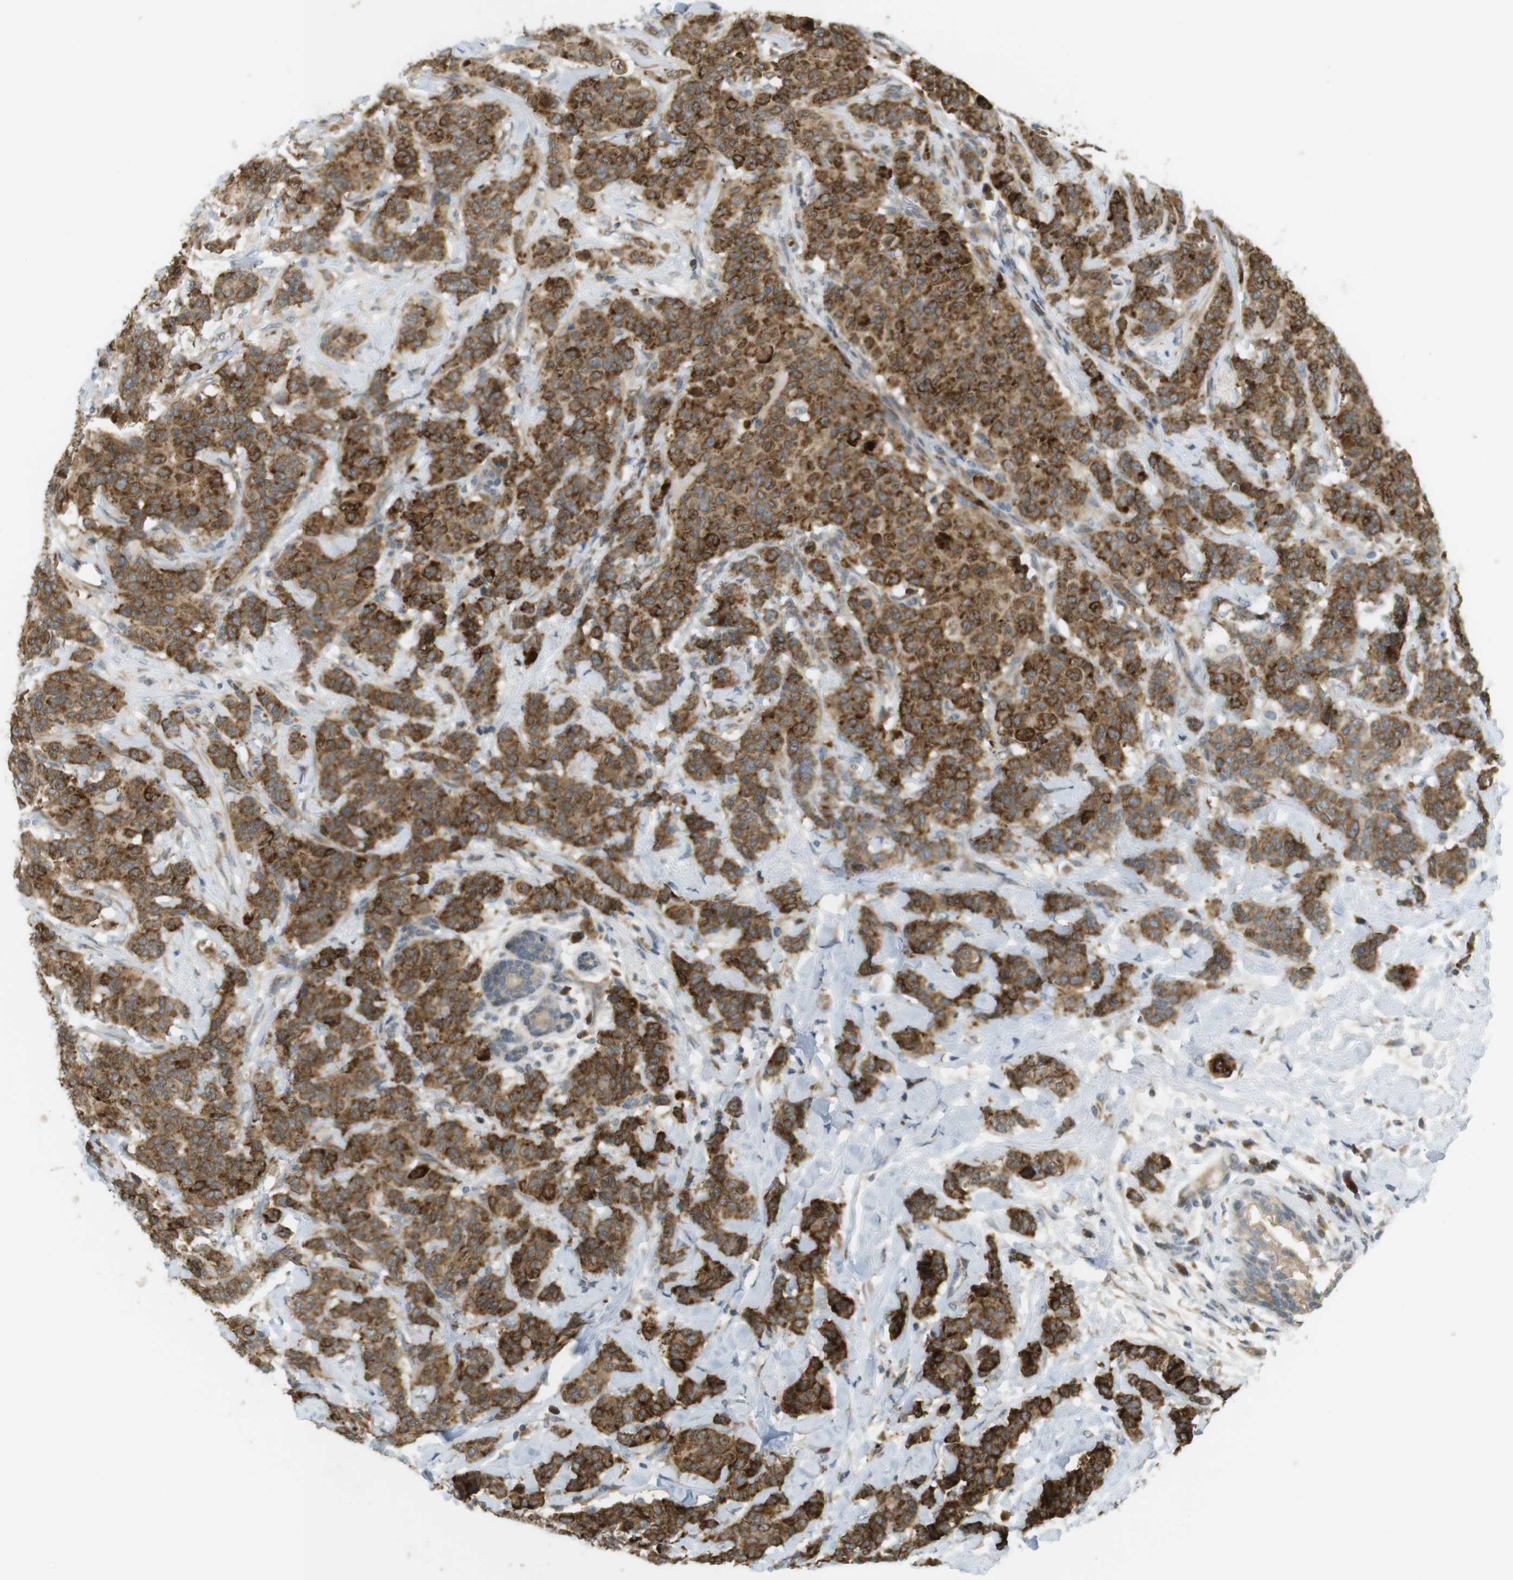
{"staining": {"intensity": "strong", "quantity": ">75%", "location": "cytoplasmic/membranous"}, "tissue": "breast cancer", "cell_type": "Tumor cells", "image_type": "cancer", "snomed": [{"axis": "morphology", "description": "Normal tissue, NOS"}, {"axis": "morphology", "description": "Duct carcinoma"}, {"axis": "topography", "description": "Breast"}], "caption": "Breast infiltrating ductal carcinoma stained with a protein marker exhibits strong staining in tumor cells.", "gene": "CLRN3", "patient": {"sex": "female", "age": 40}}